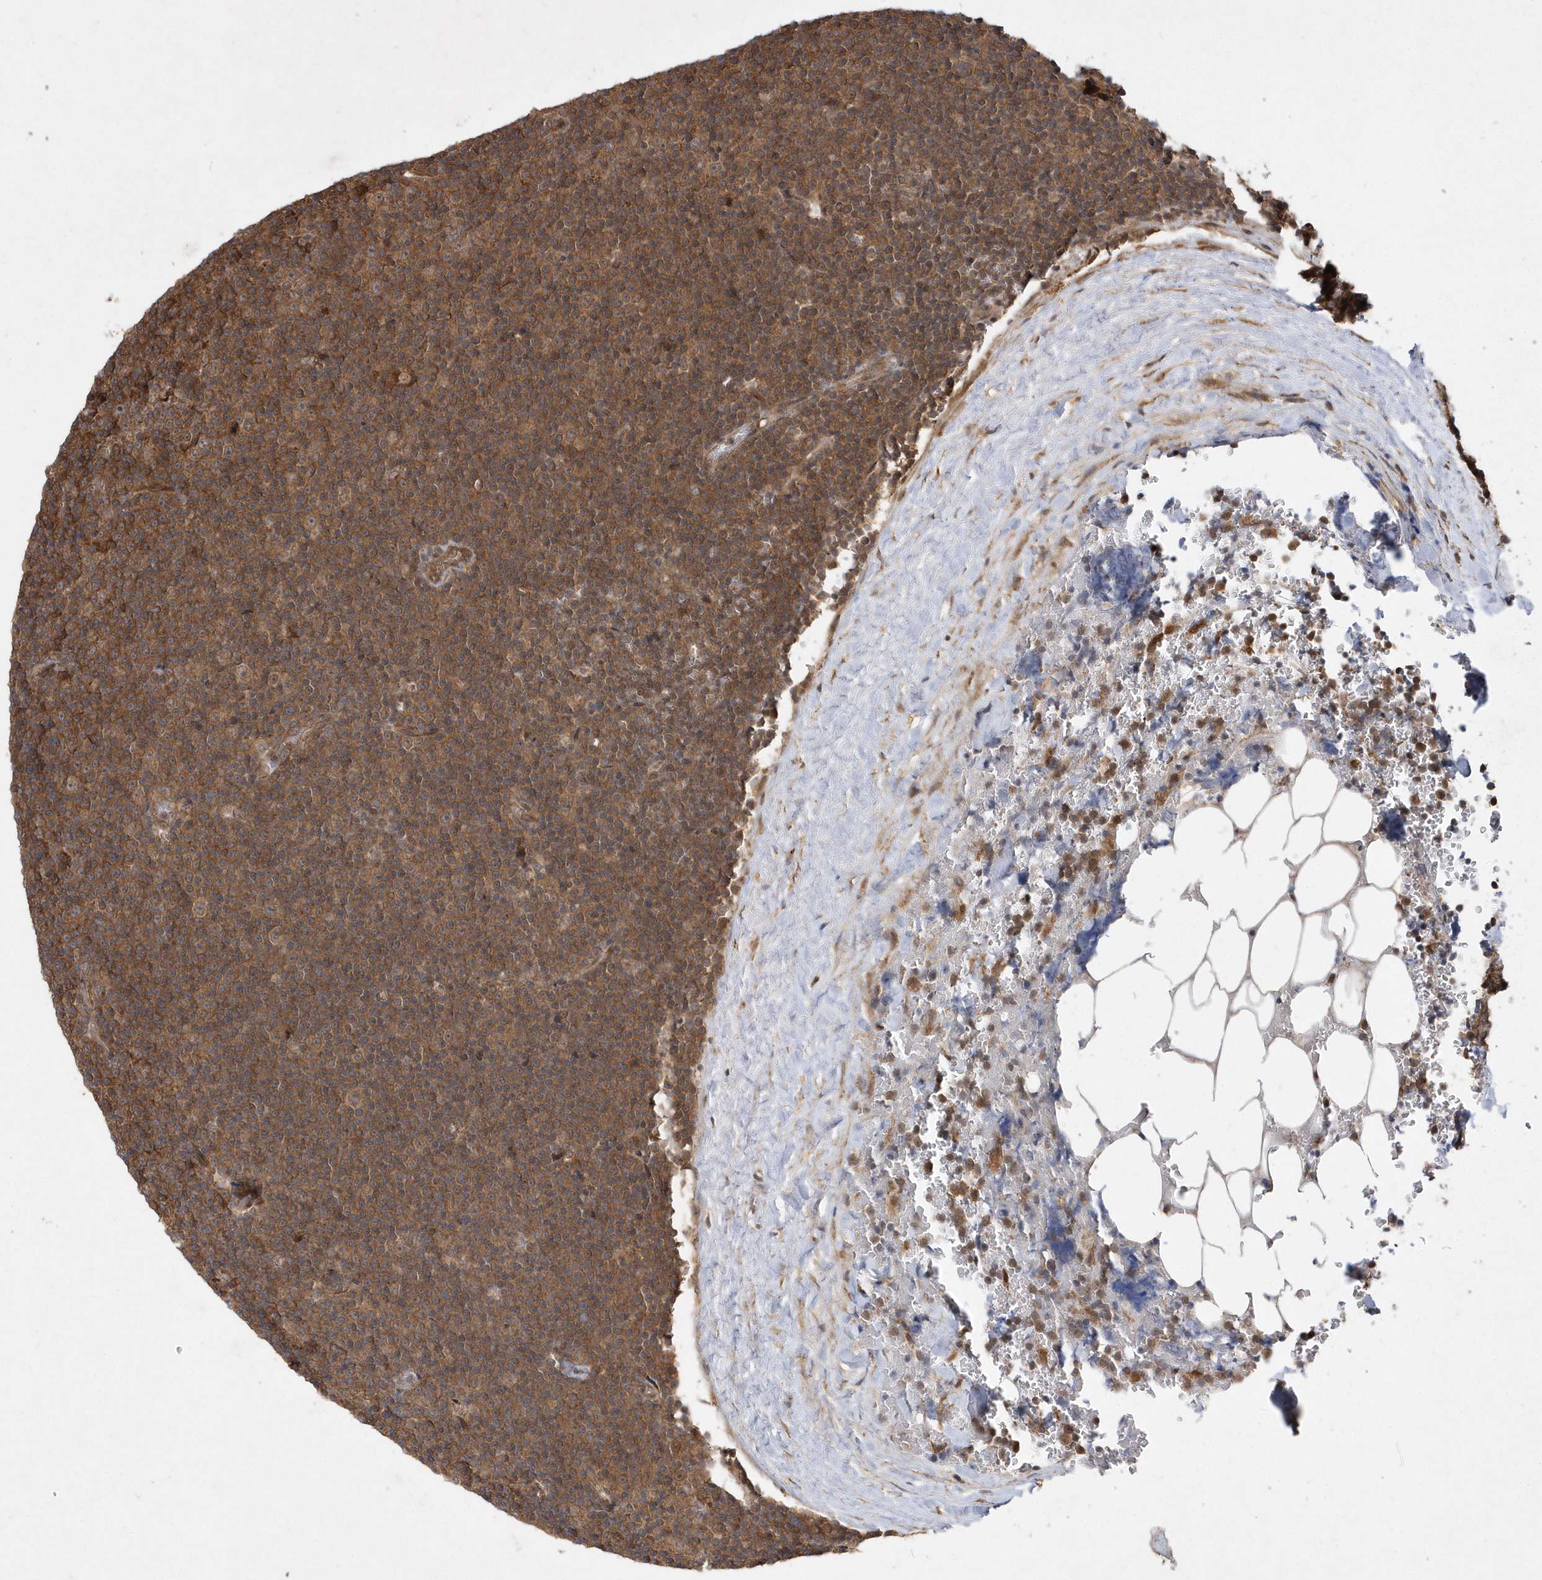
{"staining": {"intensity": "moderate", "quantity": ">75%", "location": "cytoplasmic/membranous"}, "tissue": "lymphoma", "cell_type": "Tumor cells", "image_type": "cancer", "snomed": [{"axis": "morphology", "description": "Malignant lymphoma, non-Hodgkin's type, Low grade"}, {"axis": "topography", "description": "Lymph node"}], "caption": "The micrograph reveals immunohistochemical staining of malignant lymphoma, non-Hodgkin's type (low-grade). There is moderate cytoplasmic/membranous staining is identified in approximately >75% of tumor cells. The protein is shown in brown color, while the nuclei are stained blue.", "gene": "GFM2", "patient": {"sex": "female", "age": 67}}